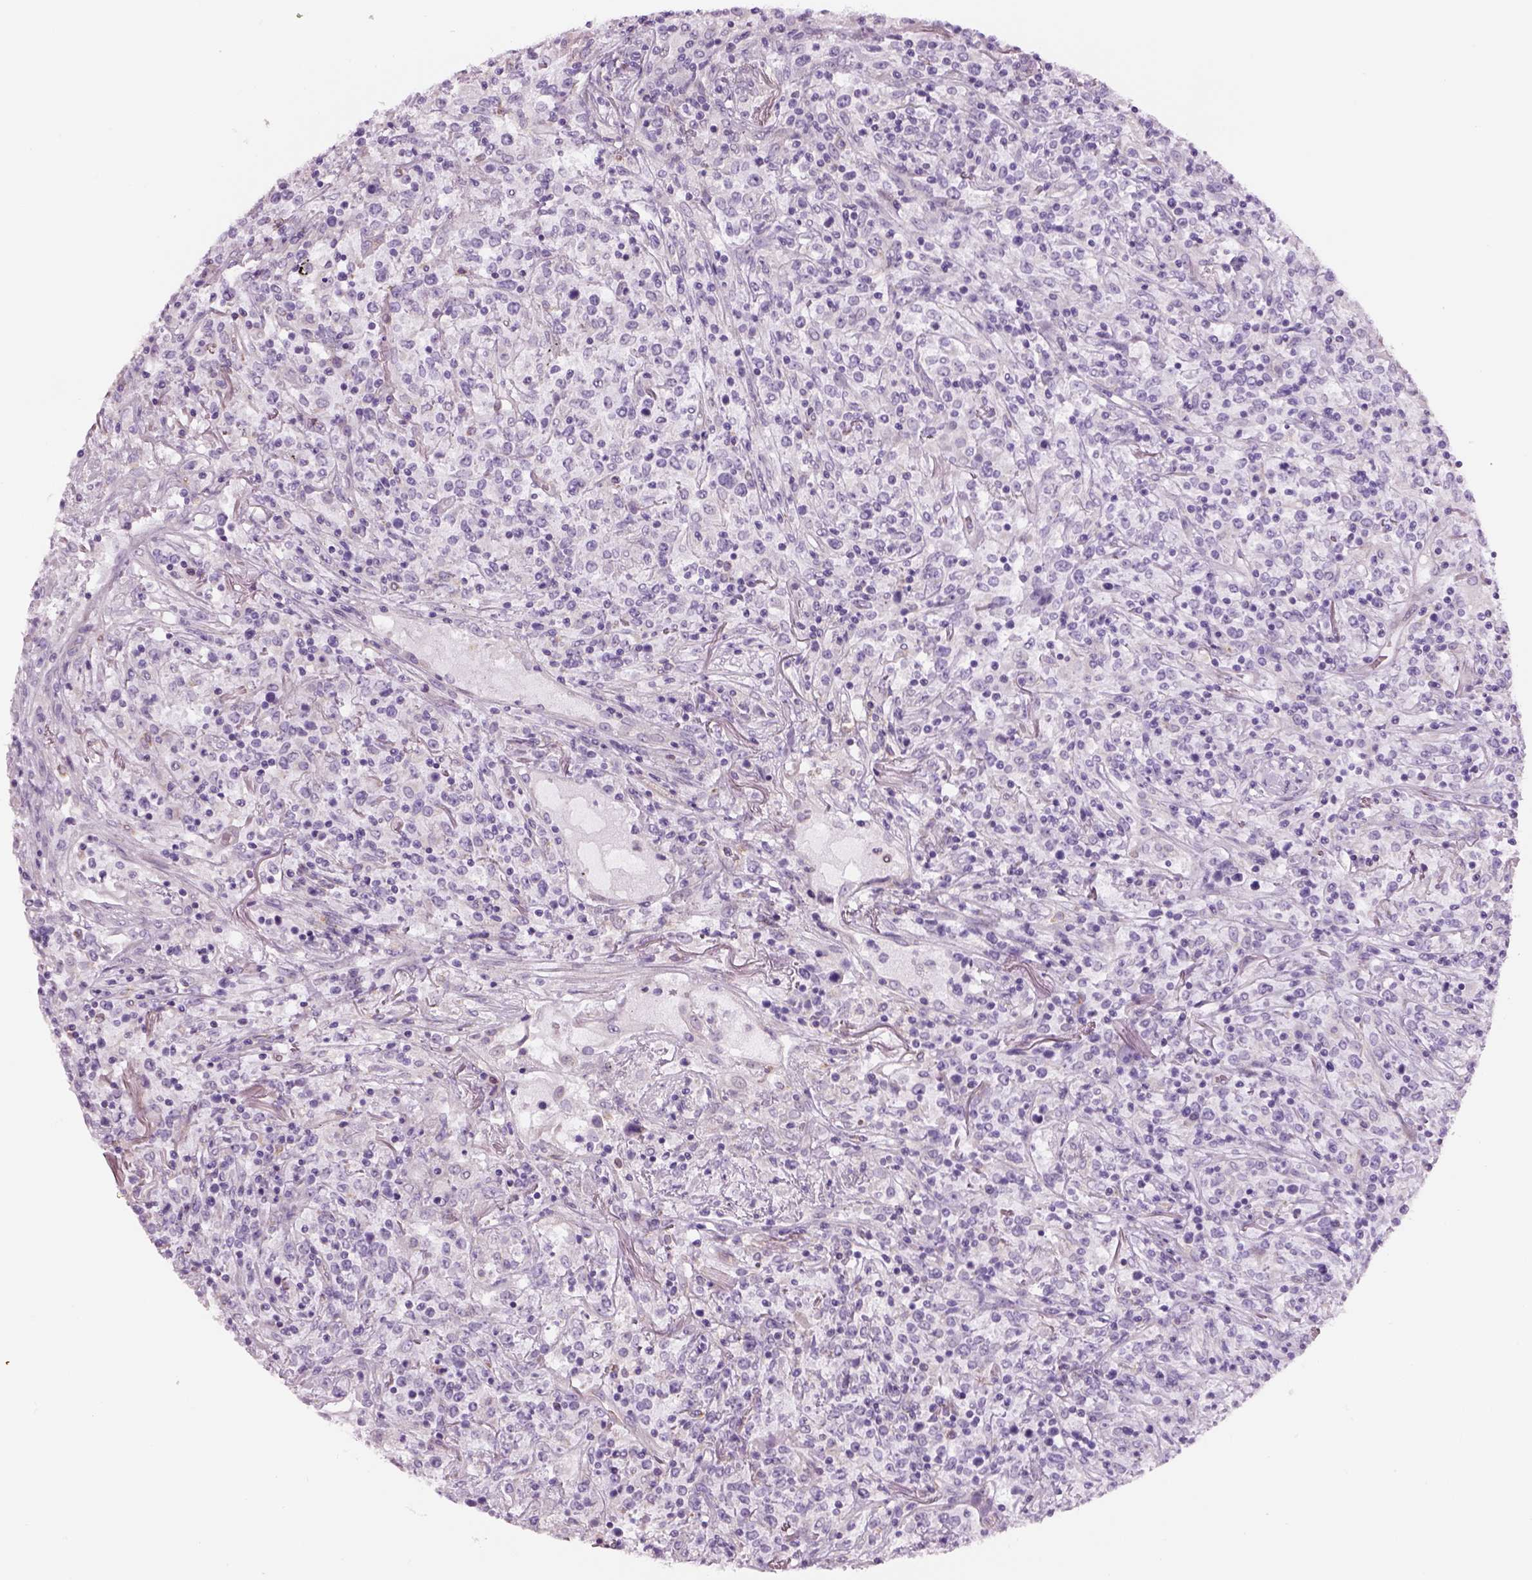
{"staining": {"intensity": "negative", "quantity": "none", "location": "none"}, "tissue": "lymphoma", "cell_type": "Tumor cells", "image_type": "cancer", "snomed": [{"axis": "morphology", "description": "Malignant lymphoma, non-Hodgkin's type, High grade"}, {"axis": "topography", "description": "Lung"}], "caption": "The image demonstrates no significant positivity in tumor cells of lymphoma. (DAB immunohistochemistry (IHC) visualized using brightfield microscopy, high magnification).", "gene": "IFT52", "patient": {"sex": "male", "age": 79}}